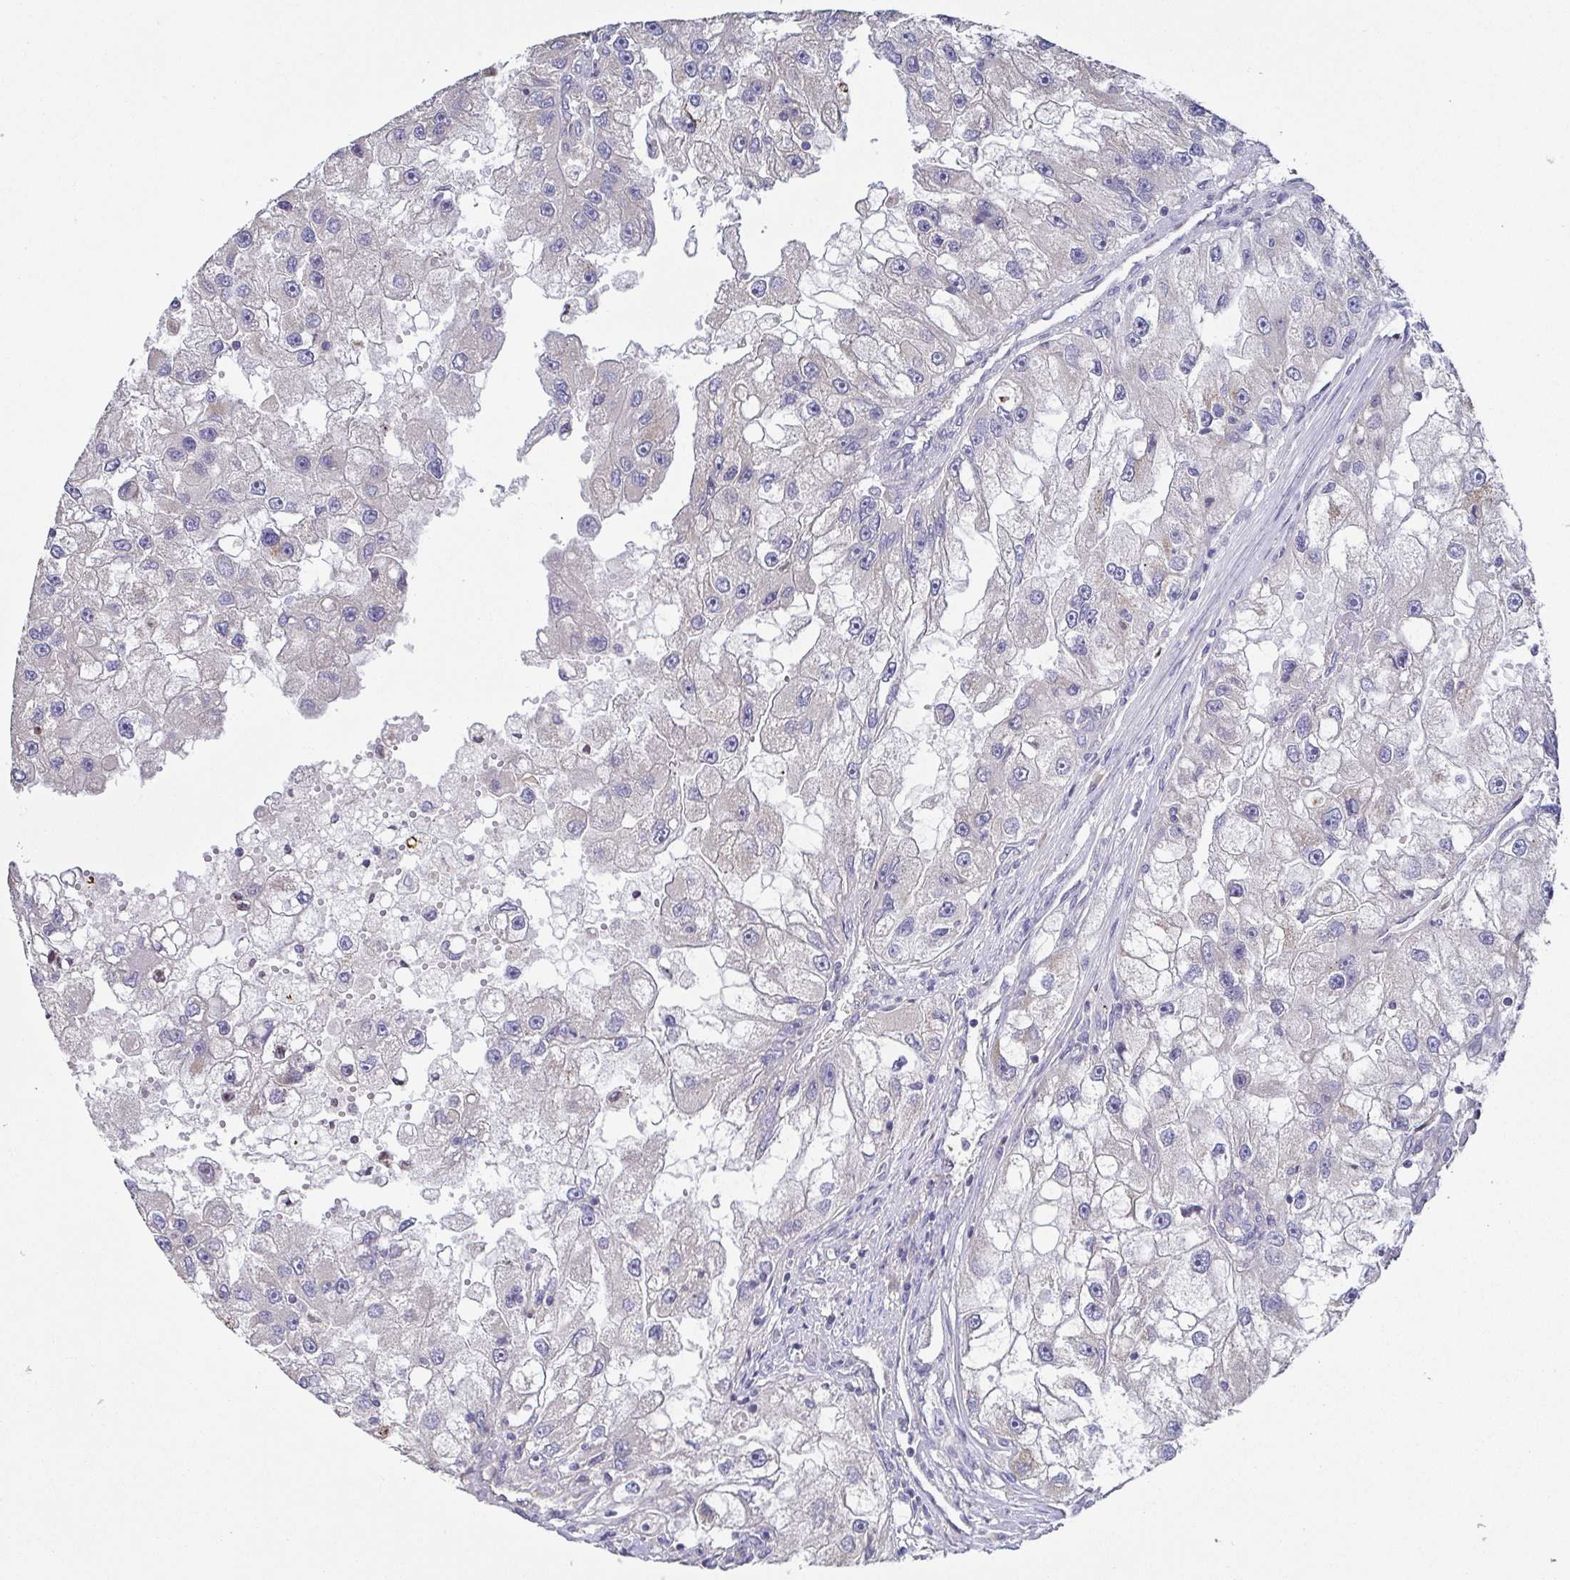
{"staining": {"intensity": "negative", "quantity": "none", "location": "none"}, "tissue": "renal cancer", "cell_type": "Tumor cells", "image_type": "cancer", "snomed": [{"axis": "morphology", "description": "Adenocarcinoma, NOS"}, {"axis": "topography", "description": "Kidney"}], "caption": "Renal cancer (adenocarcinoma) was stained to show a protein in brown. There is no significant expression in tumor cells.", "gene": "EIF3D", "patient": {"sex": "male", "age": 63}}